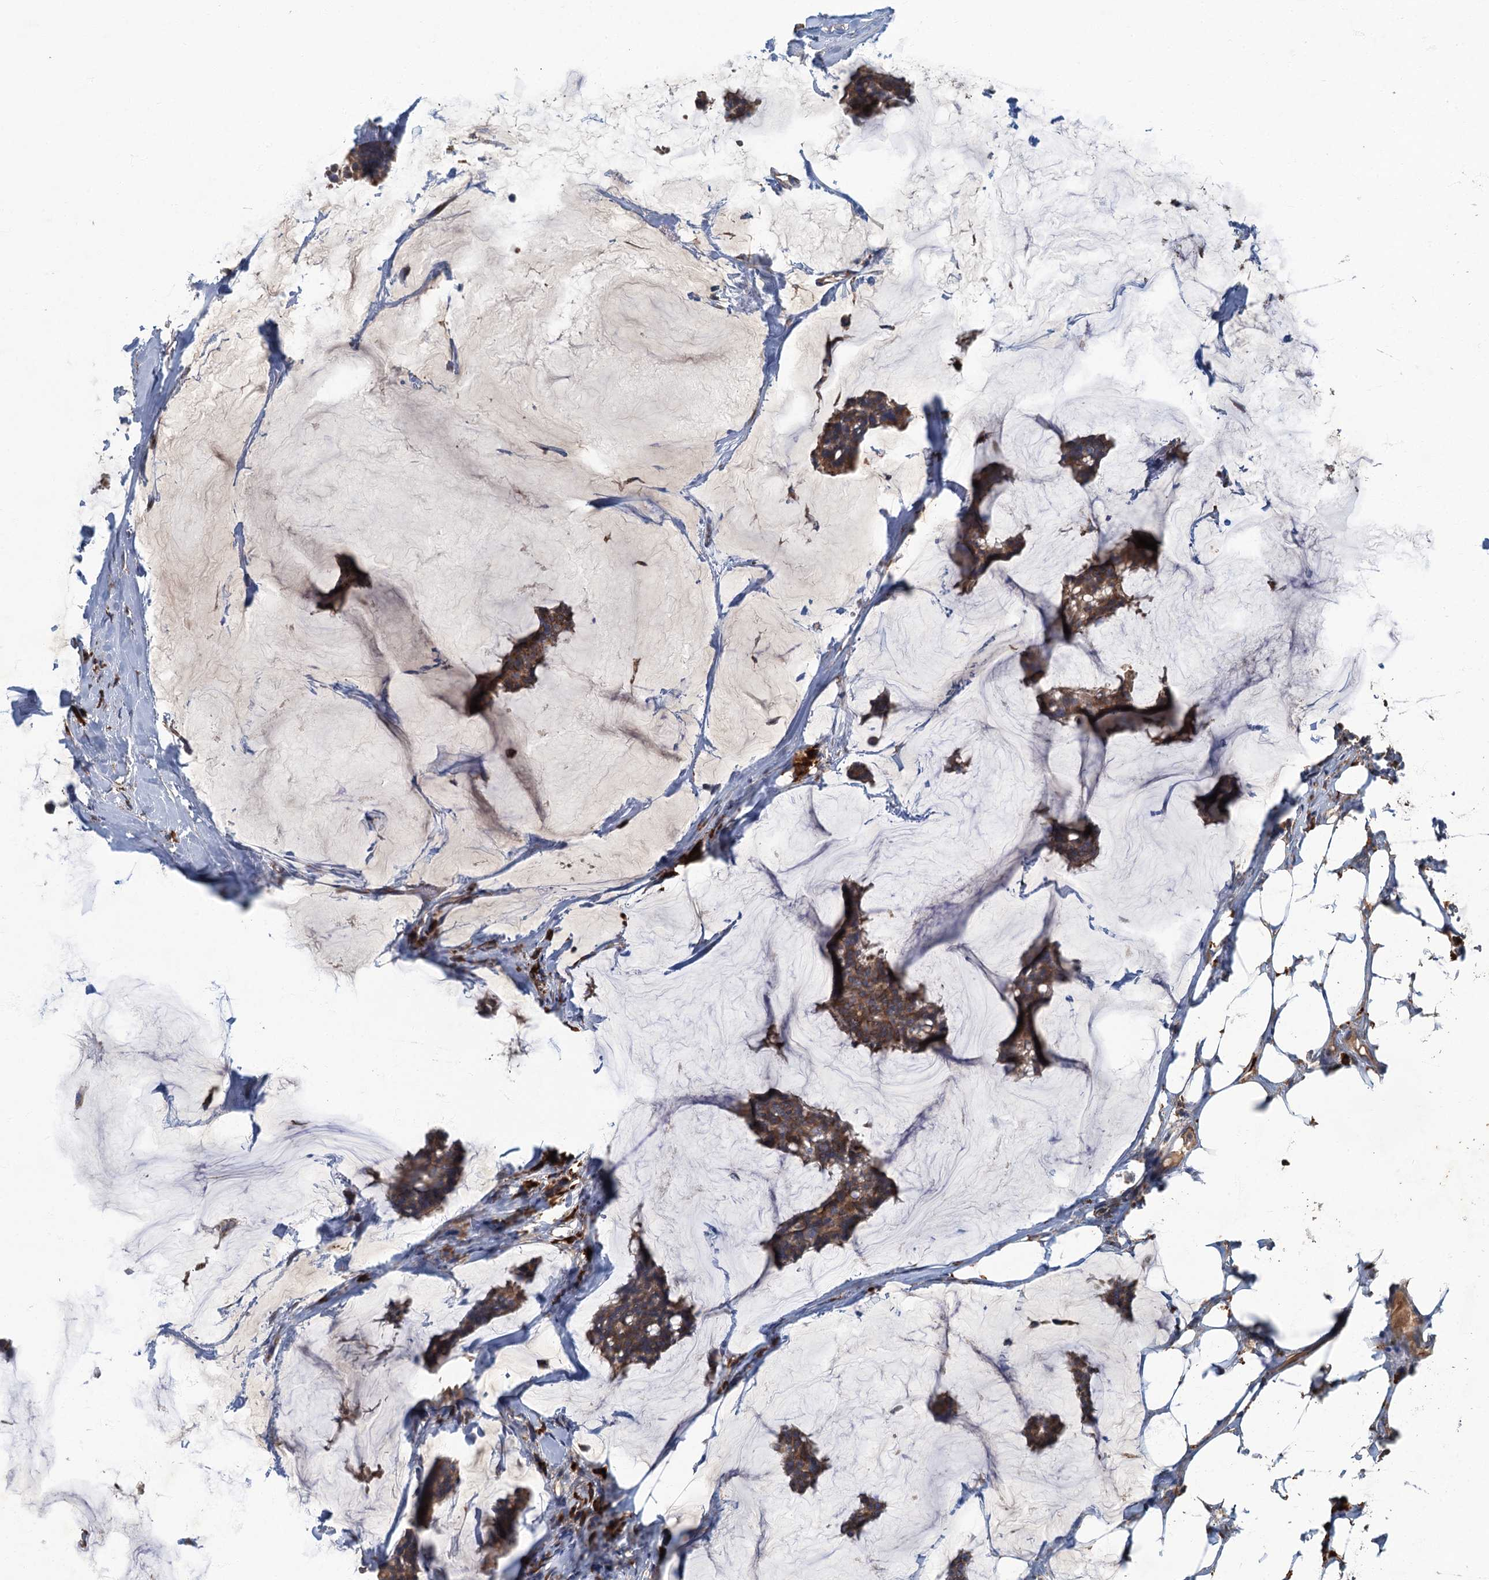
{"staining": {"intensity": "moderate", "quantity": ">75%", "location": "cytoplasmic/membranous"}, "tissue": "breast cancer", "cell_type": "Tumor cells", "image_type": "cancer", "snomed": [{"axis": "morphology", "description": "Duct carcinoma"}, {"axis": "topography", "description": "Breast"}], "caption": "Immunohistochemistry image of breast invasive ductal carcinoma stained for a protein (brown), which demonstrates medium levels of moderate cytoplasmic/membranous positivity in about >75% of tumor cells.", "gene": "SPDYC", "patient": {"sex": "female", "age": 93}}